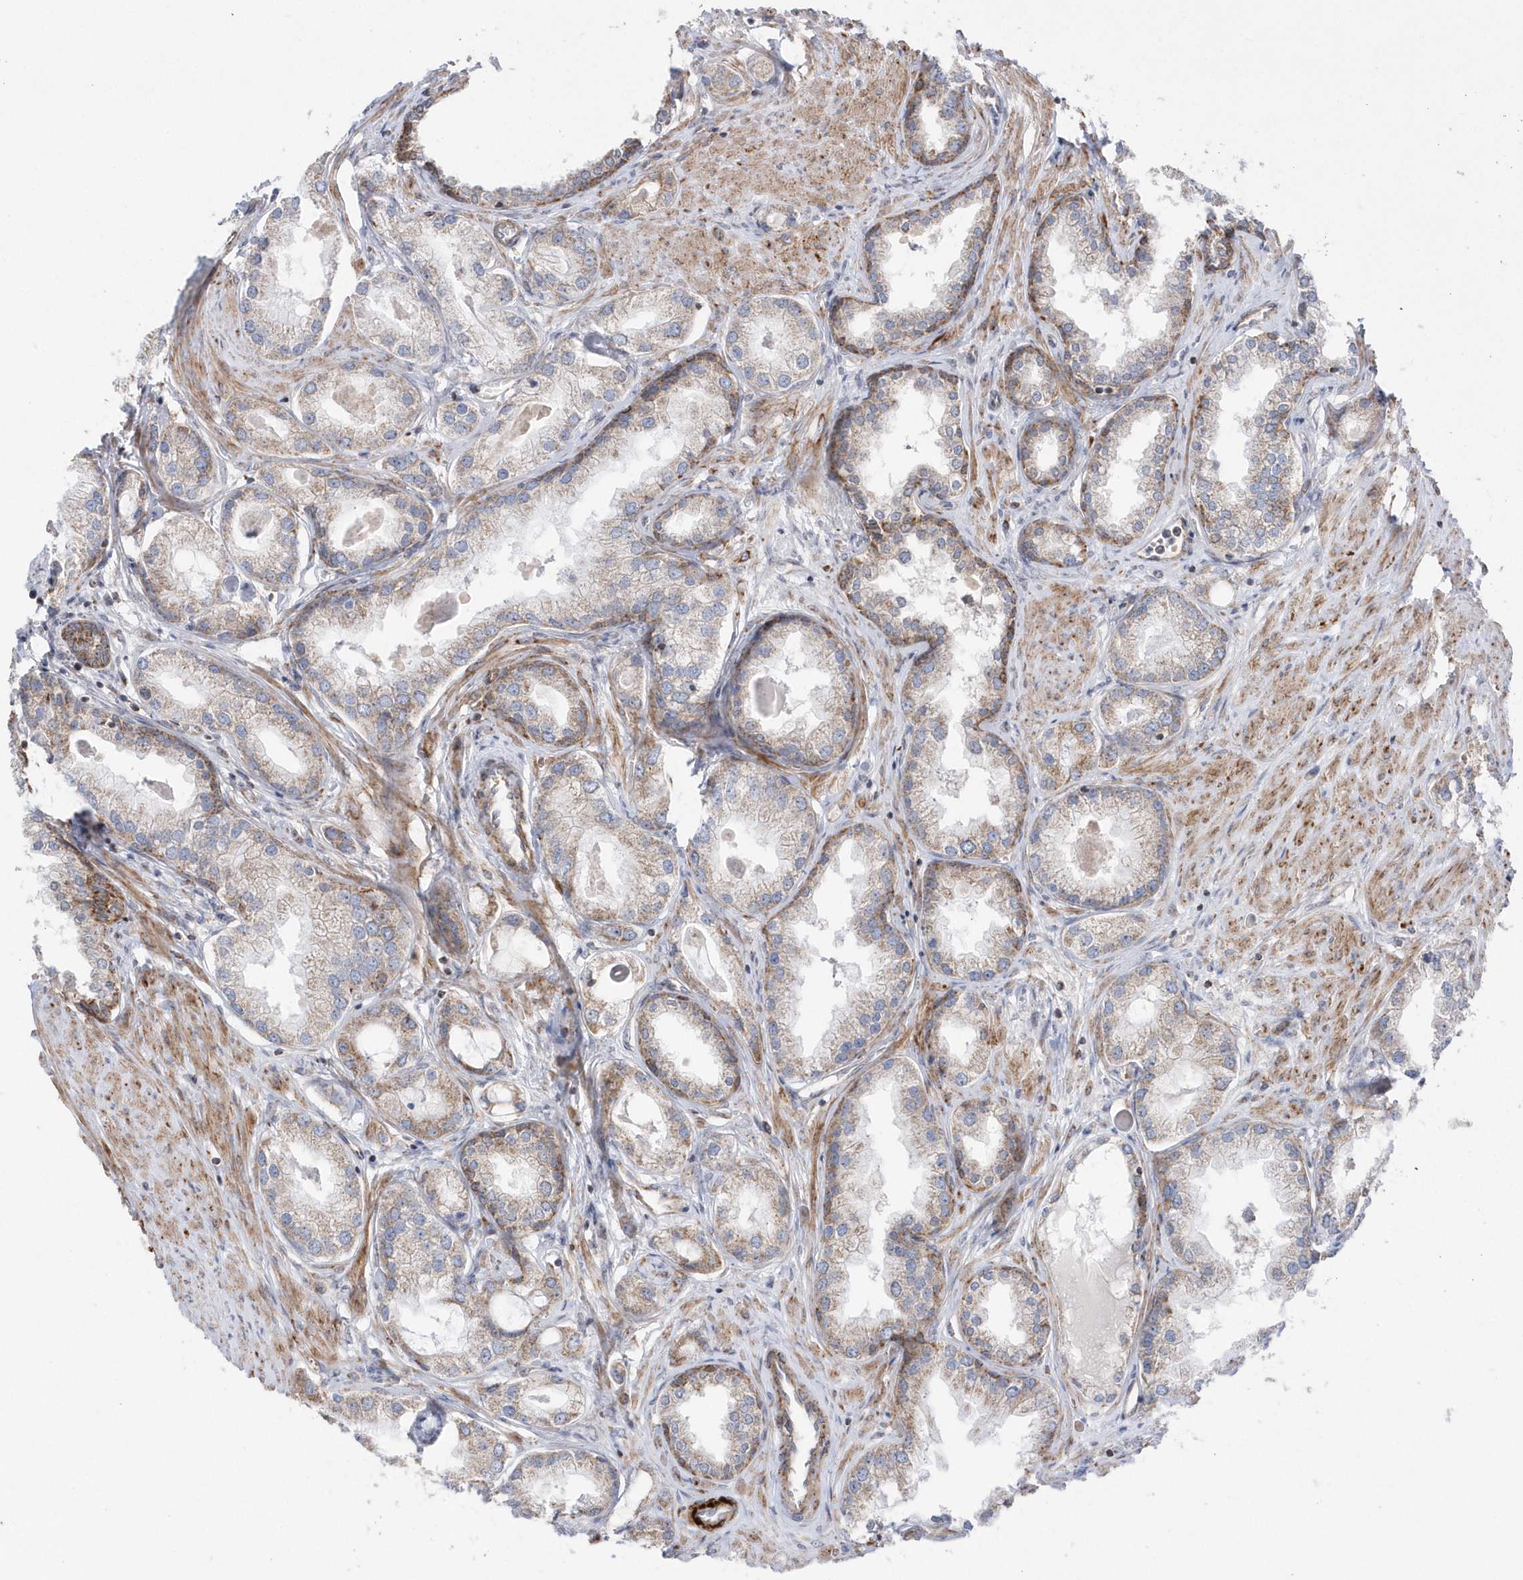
{"staining": {"intensity": "weak", "quantity": "25%-75%", "location": "cytoplasmic/membranous"}, "tissue": "prostate cancer", "cell_type": "Tumor cells", "image_type": "cancer", "snomed": [{"axis": "morphology", "description": "Adenocarcinoma, Low grade"}, {"axis": "topography", "description": "Prostate"}], "caption": "Protein staining shows weak cytoplasmic/membranous staining in about 25%-75% of tumor cells in low-grade adenocarcinoma (prostate).", "gene": "OPA1", "patient": {"sex": "male", "age": 63}}